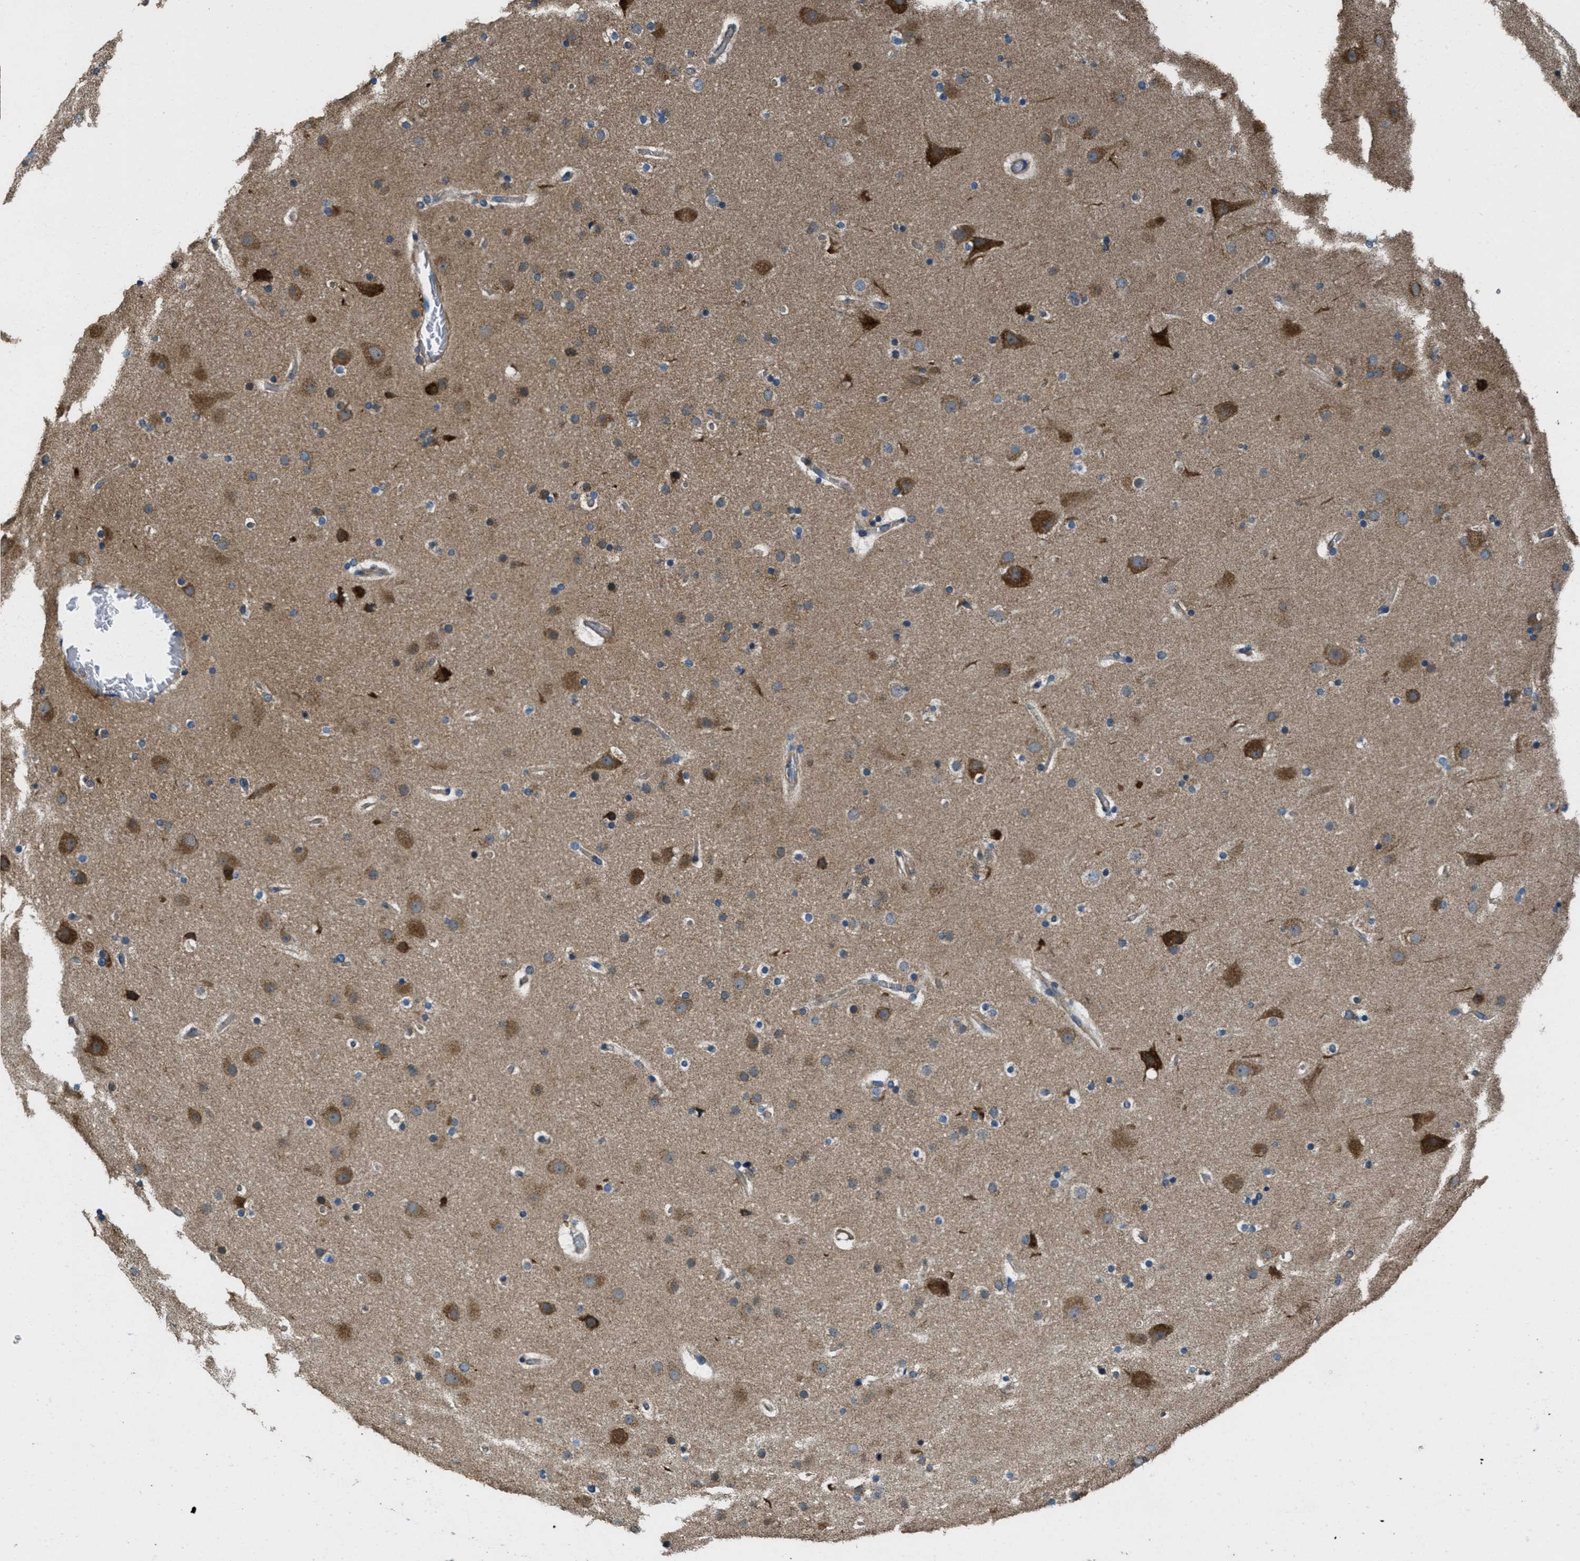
{"staining": {"intensity": "weak", "quantity": "25%-75%", "location": "cytoplasmic/membranous"}, "tissue": "cerebral cortex", "cell_type": "Endothelial cells", "image_type": "normal", "snomed": [{"axis": "morphology", "description": "Normal tissue, NOS"}, {"axis": "topography", "description": "Cerebral cortex"}], "caption": "Human cerebral cortex stained for a protein (brown) shows weak cytoplasmic/membranous positive expression in about 25%-75% of endothelial cells.", "gene": "TOMM70", "patient": {"sex": "male", "age": 57}}